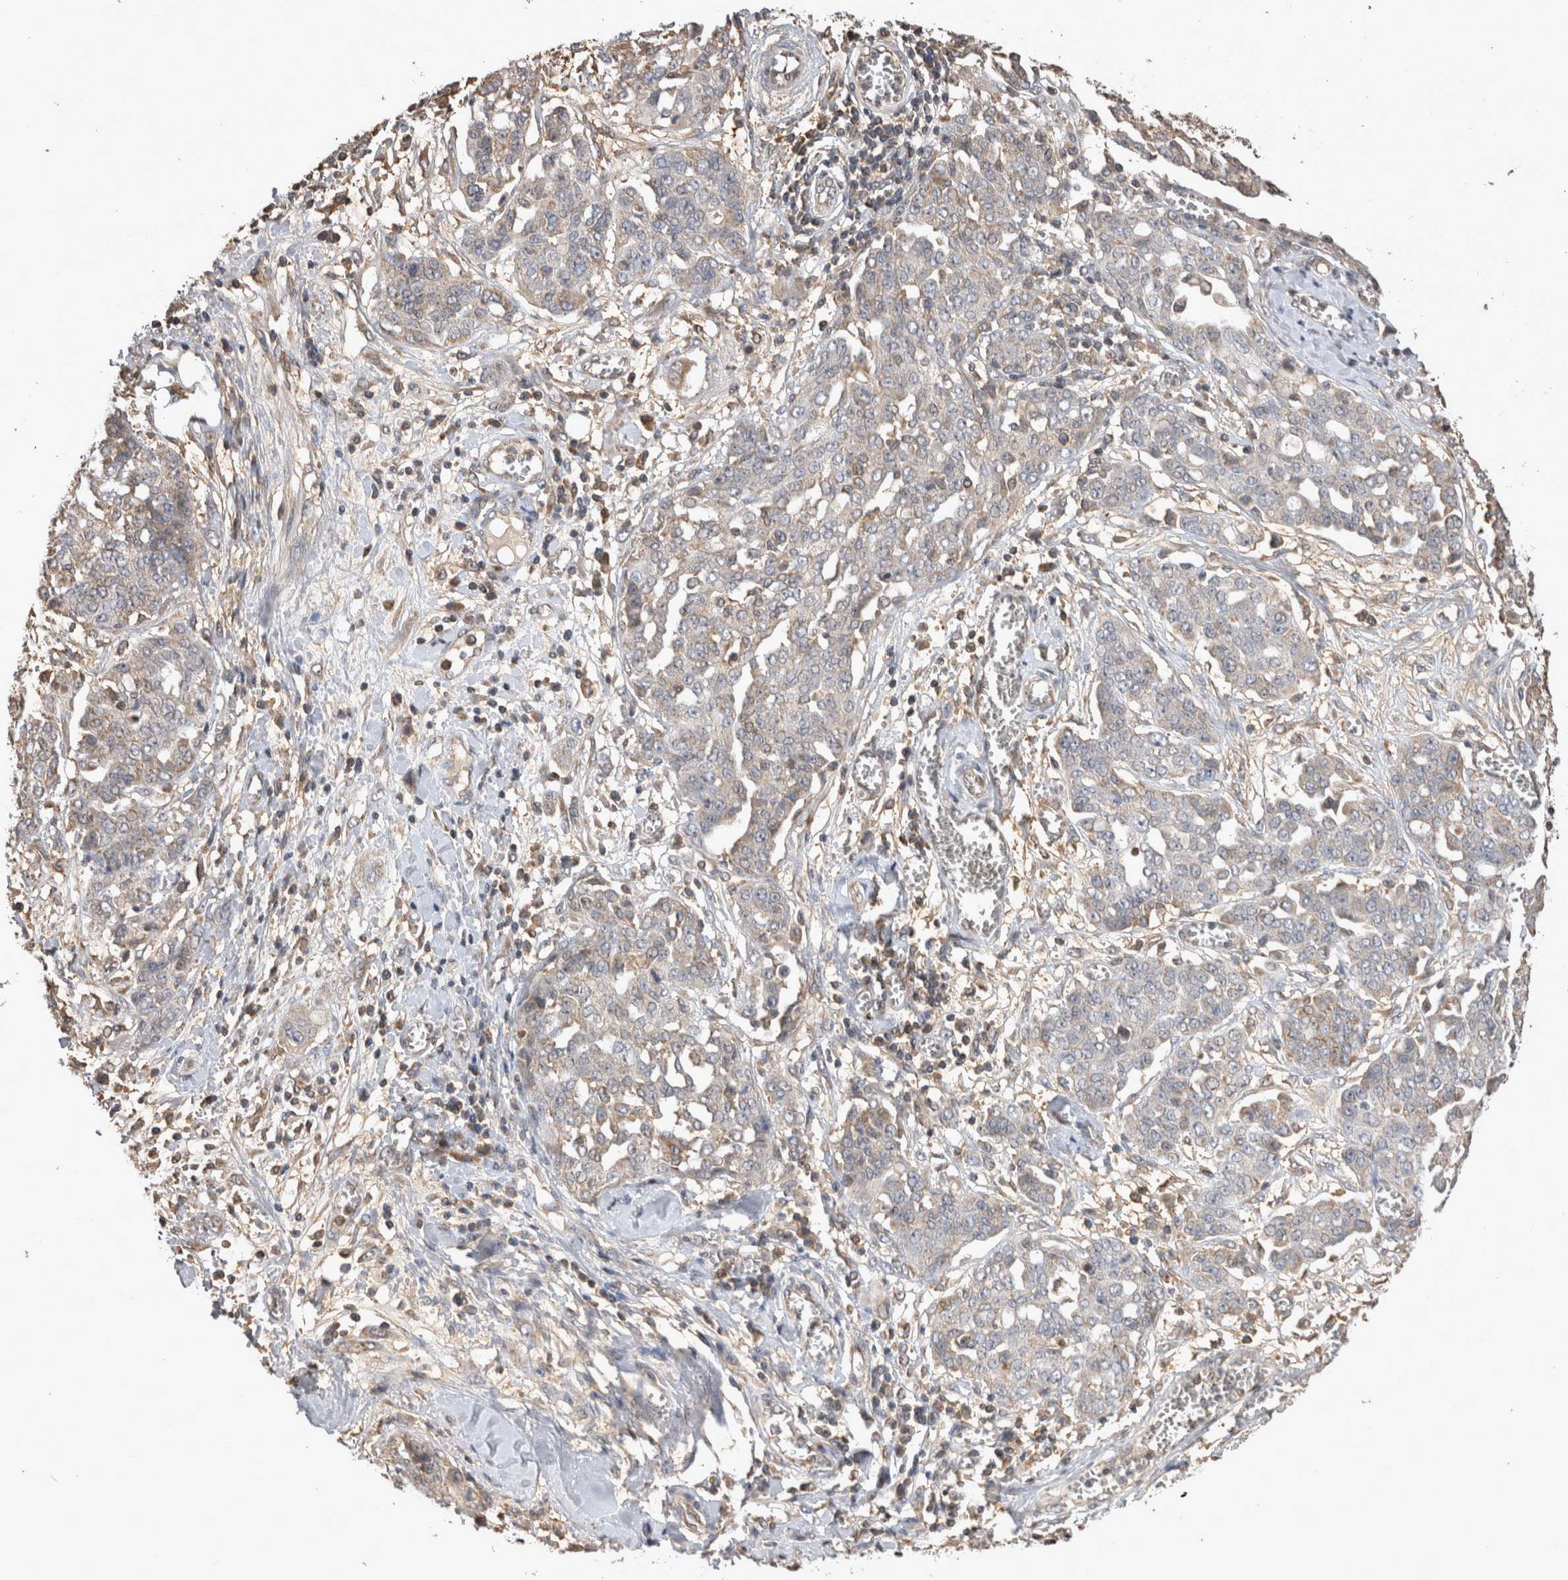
{"staining": {"intensity": "negative", "quantity": "none", "location": "none"}, "tissue": "ovarian cancer", "cell_type": "Tumor cells", "image_type": "cancer", "snomed": [{"axis": "morphology", "description": "Cystadenocarcinoma, serous, NOS"}, {"axis": "topography", "description": "Soft tissue"}, {"axis": "topography", "description": "Ovary"}], "caption": "This photomicrograph is of ovarian cancer (serous cystadenocarcinoma) stained with immunohistochemistry (IHC) to label a protein in brown with the nuclei are counter-stained blue. There is no expression in tumor cells.", "gene": "PREP", "patient": {"sex": "female", "age": 57}}